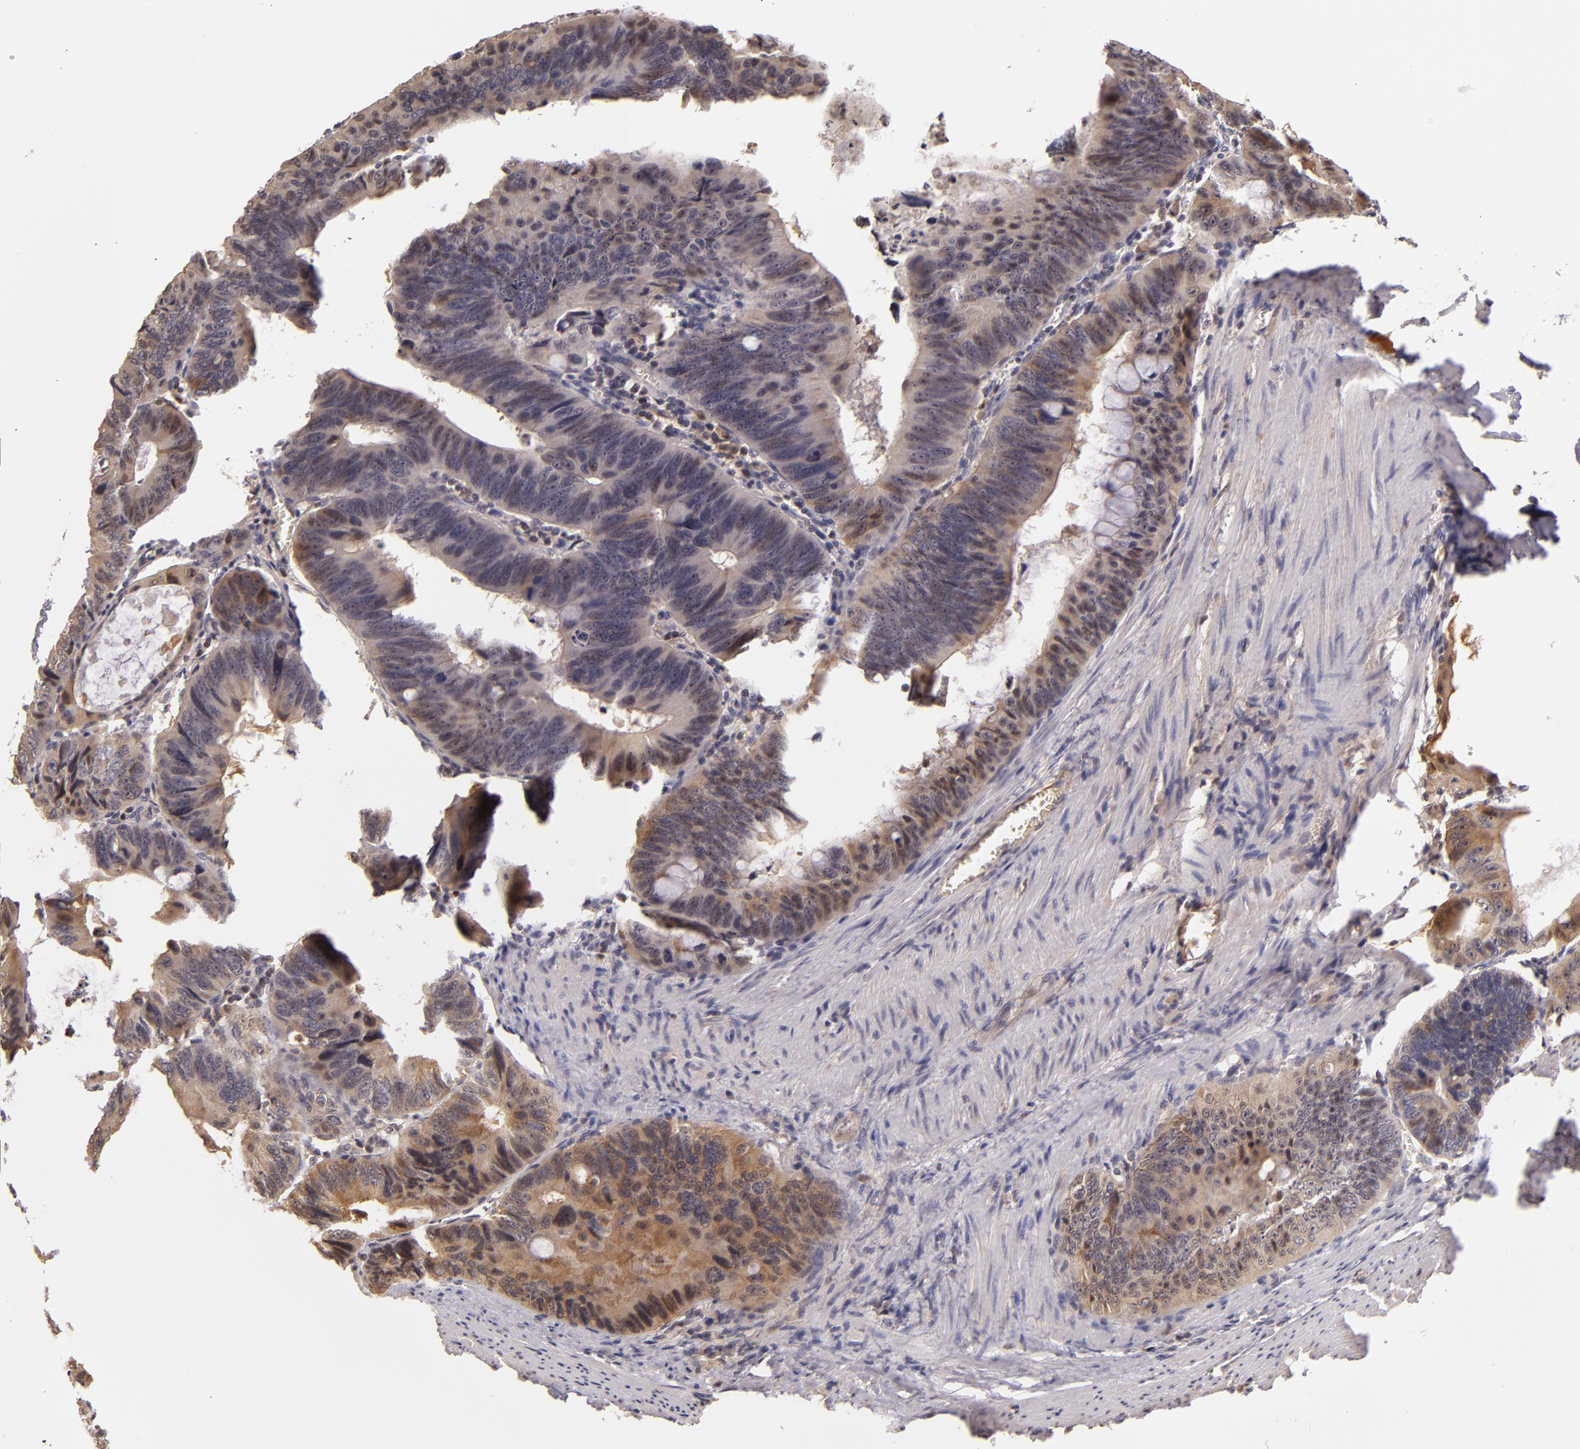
{"staining": {"intensity": "moderate", "quantity": "<25%", "location": "cytoplasmic/membranous"}, "tissue": "colorectal cancer", "cell_type": "Tumor cells", "image_type": "cancer", "snomed": [{"axis": "morphology", "description": "Adenocarcinoma, NOS"}, {"axis": "topography", "description": "Colon"}], "caption": "Adenocarcinoma (colorectal) stained with a brown dye shows moderate cytoplasmic/membranous positive expression in about <25% of tumor cells.", "gene": "LRG1", "patient": {"sex": "female", "age": 55}}